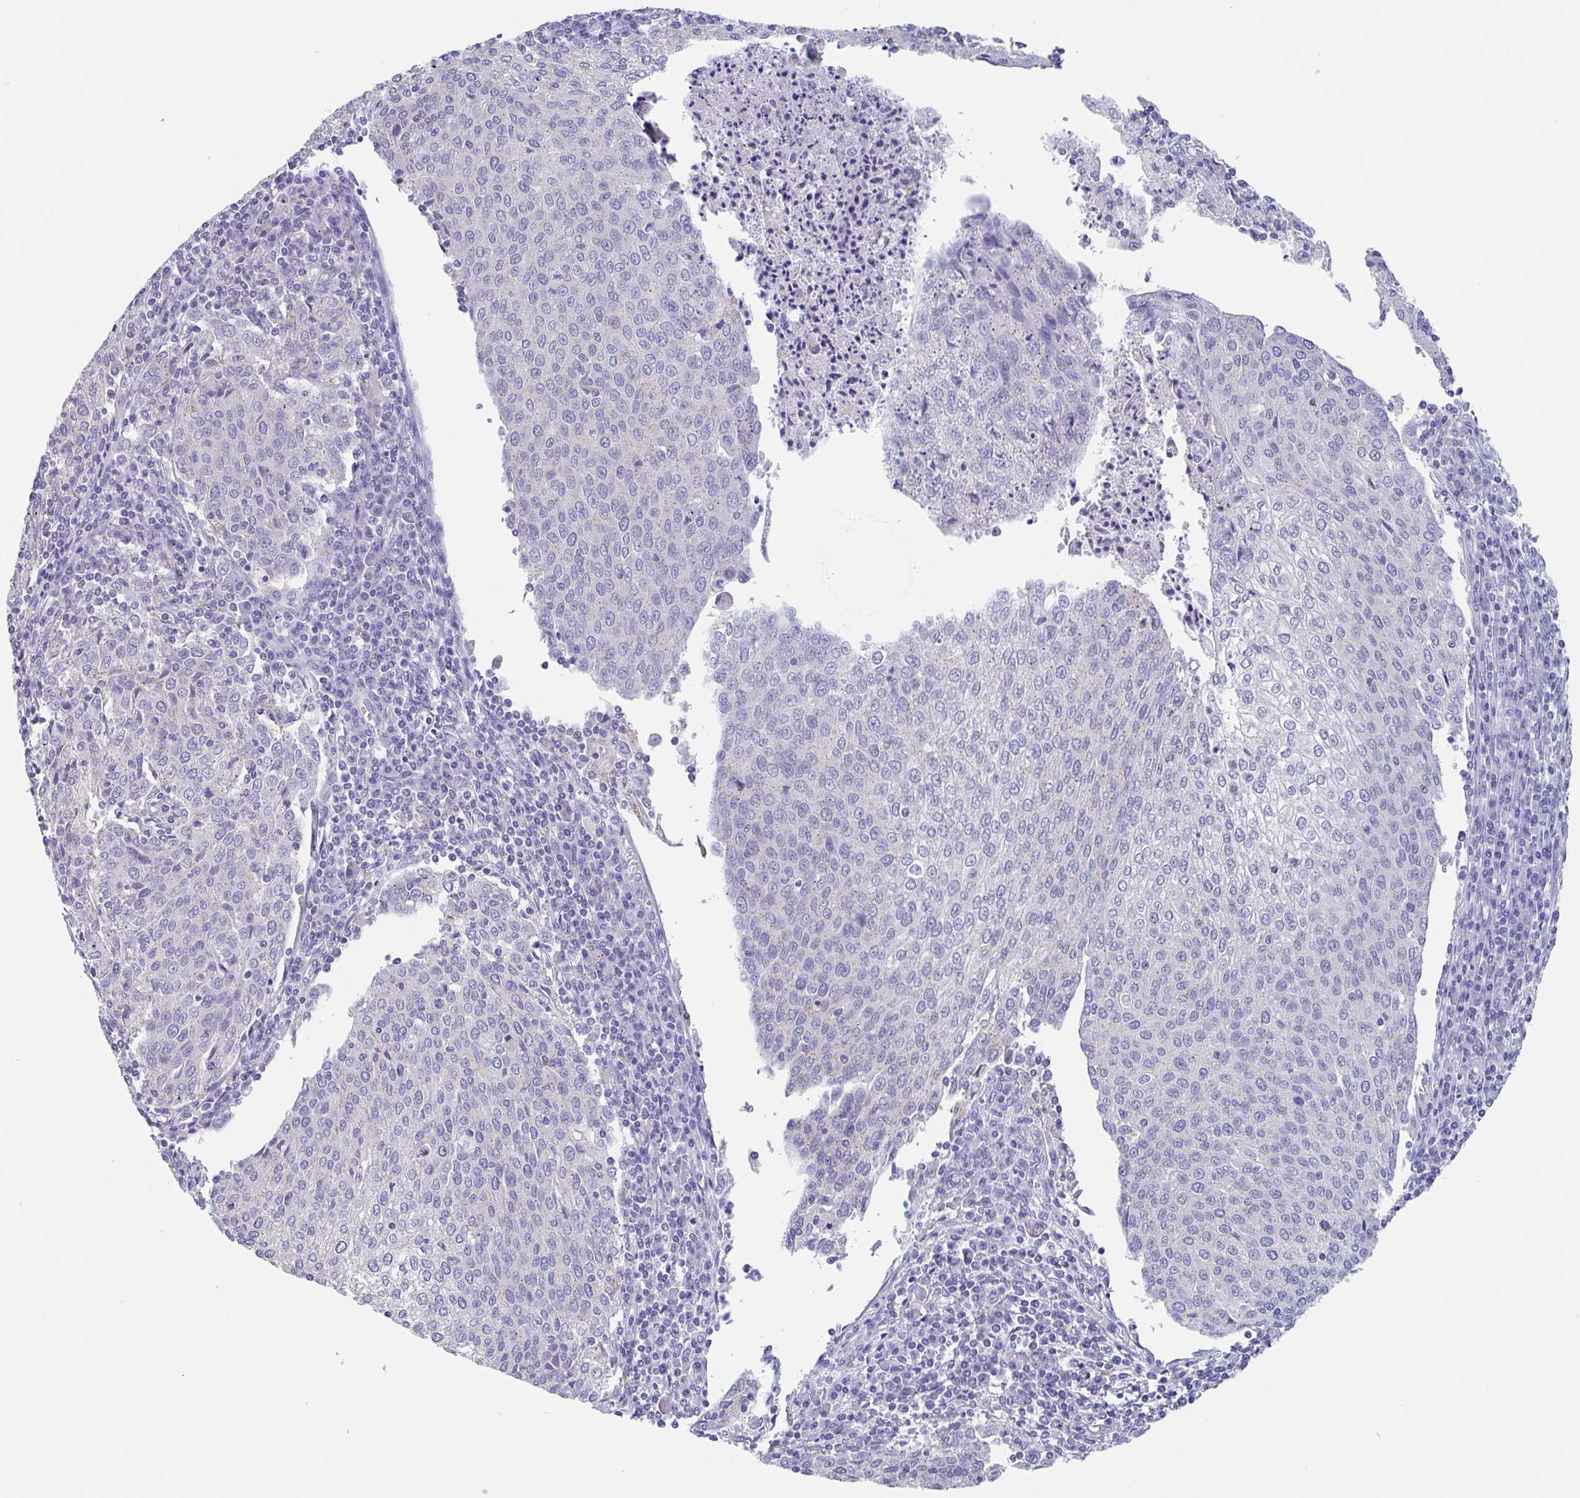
{"staining": {"intensity": "negative", "quantity": "none", "location": "none"}, "tissue": "cervical cancer", "cell_type": "Tumor cells", "image_type": "cancer", "snomed": [{"axis": "morphology", "description": "Squamous cell carcinoma, NOS"}, {"axis": "topography", "description": "Cervix"}], "caption": "The histopathology image demonstrates no significant positivity in tumor cells of squamous cell carcinoma (cervical).", "gene": "CHMP5", "patient": {"sex": "female", "age": 46}}